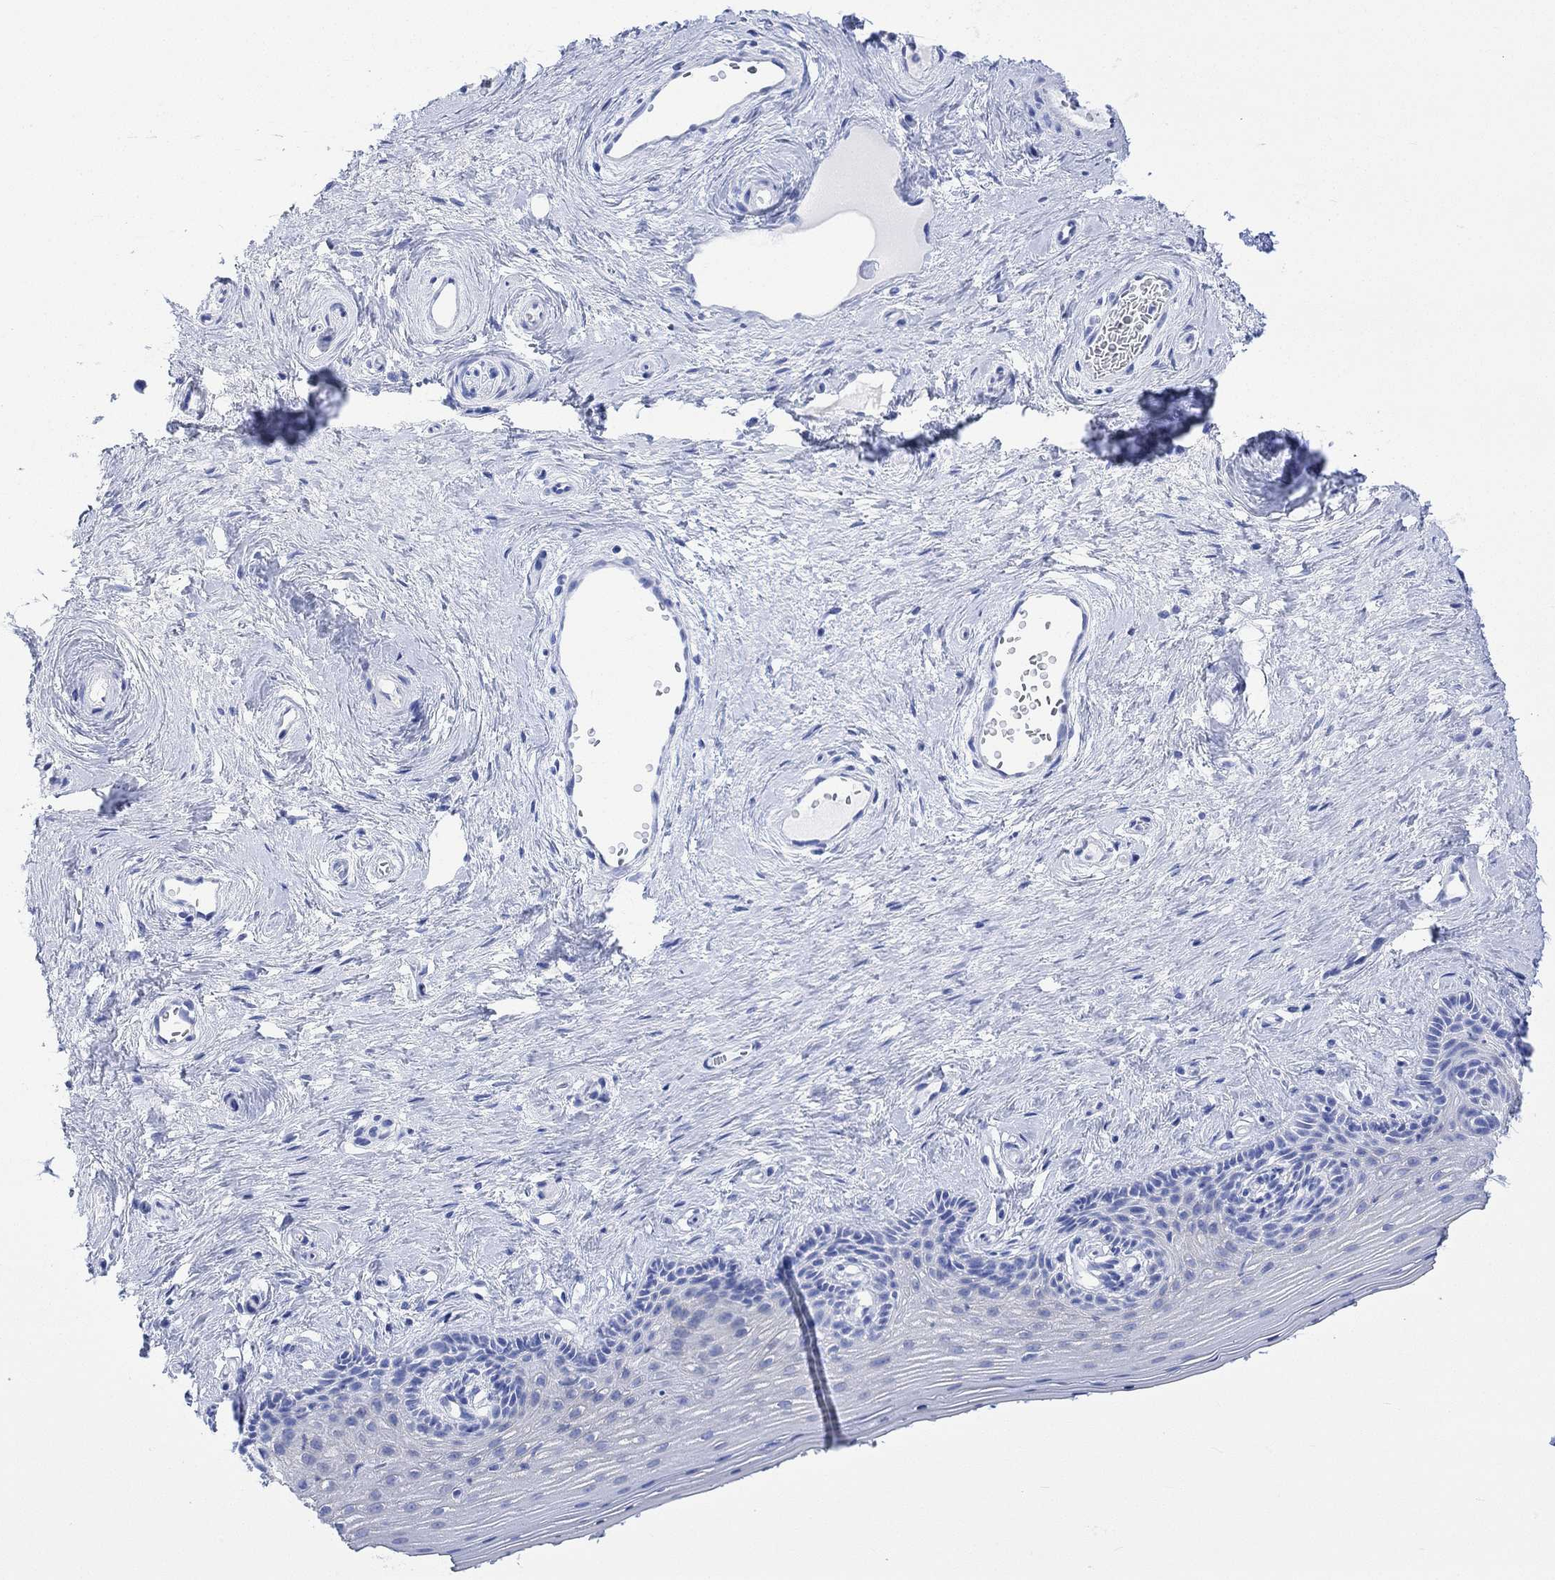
{"staining": {"intensity": "moderate", "quantity": "<25%", "location": "cytoplasmic/membranous"}, "tissue": "vagina", "cell_type": "Squamous epithelial cells", "image_type": "normal", "snomed": [{"axis": "morphology", "description": "Normal tissue, NOS"}, {"axis": "topography", "description": "Vagina"}], "caption": "About <25% of squamous epithelial cells in unremarkable human vagina demonstrate moderate cytoplasmic/membranous protein positivity as visualized by brown immunohistochemical staining.", "gene": "CELF4", "patient": {"sex": "female", "age": 45}}